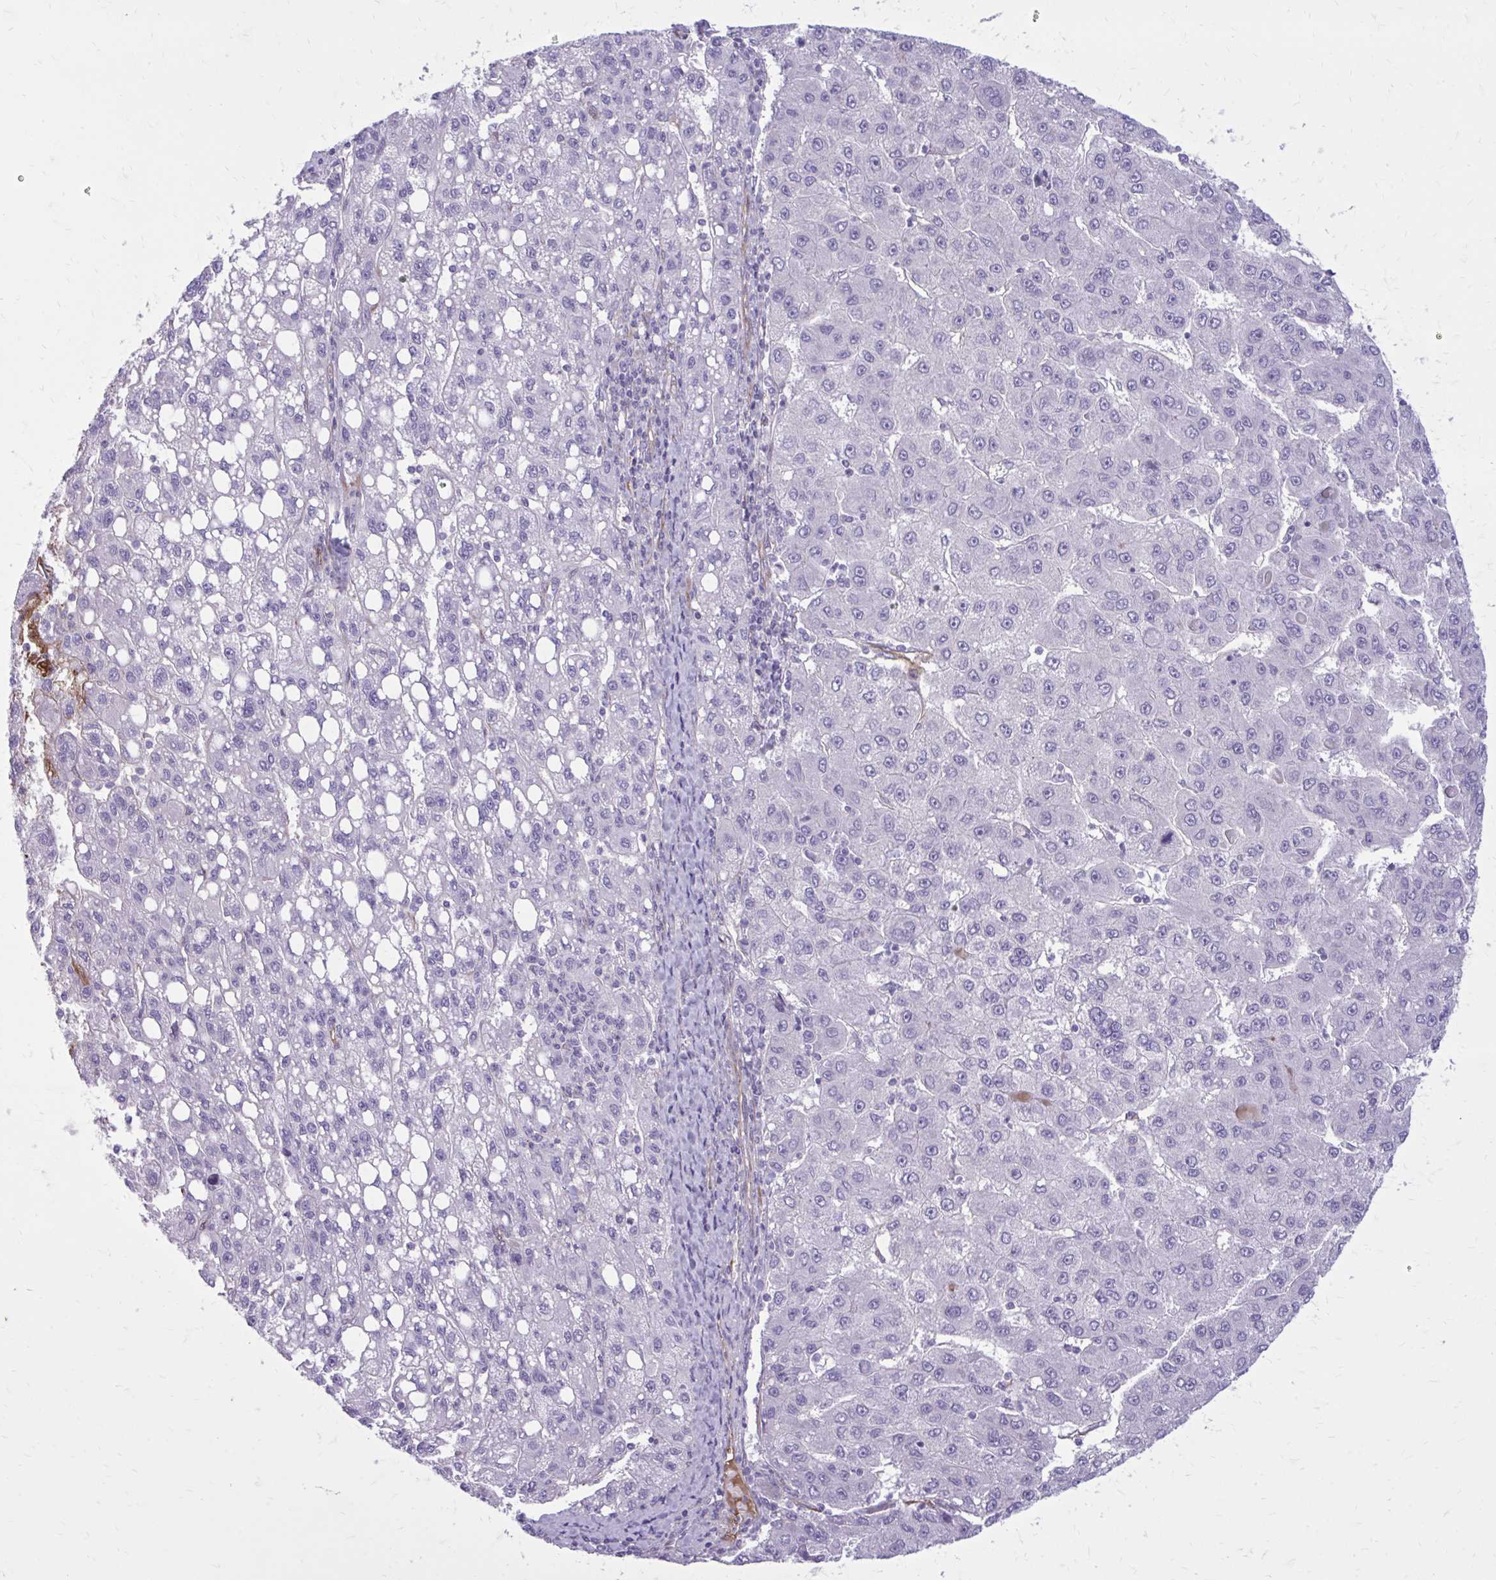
{"staining": {"intensity": "negative", "quantity": "none", "location": "none"}, "tissue": "liver cancer", "cell_type": "Tumor cells", "image_type": "cancer", "snomed": [{"axis": "morphology", "description": "Carcinoma, Hepatocellular, NOS"}, {"axis": "topography", "description": "Liver"}], "caption": "Tumor cells show no significant protein positivity in hepatocellular carcinoma (liver).", "gene": "BEND5", "patient": {"sex": "female", "age": 82}}